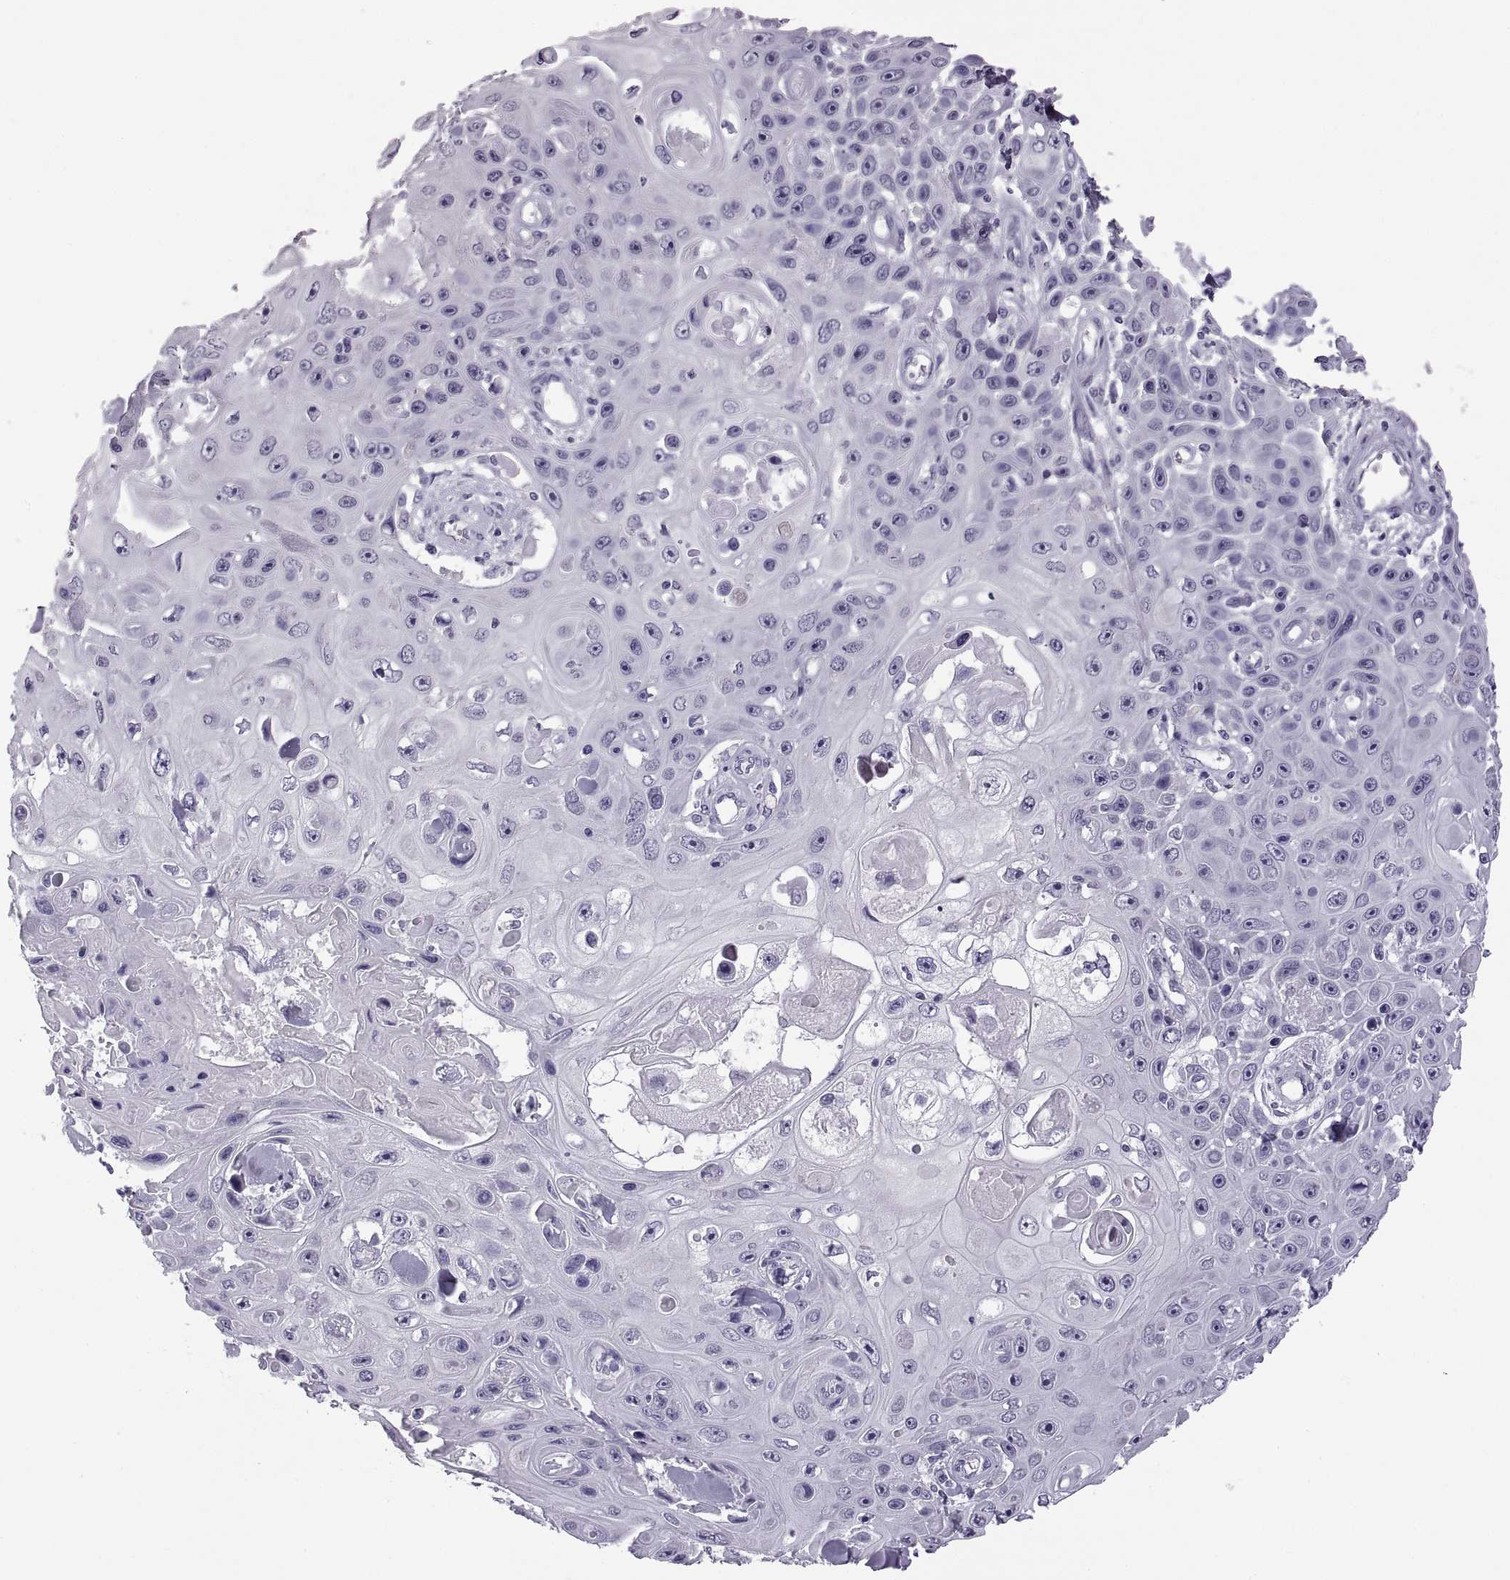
{"staining": {"intensity": "negative", "quantity": "none", "location": "none"}, "tissue": "skin cancer", "cell_type": "Tumor cells", "image_type": "cancer", "snomed": [{"axis": "morphology", "description": "Squamous cell carcinoma, NOS"}, {"axis": "topography", "description": "Skin"}], "caption": "Human skin cancer stained for a protein using immunohistochemistry exhibits no positivity in tumor cells.", "gene": "RDM1", "patient": {"sex": "male", "age": 82}}